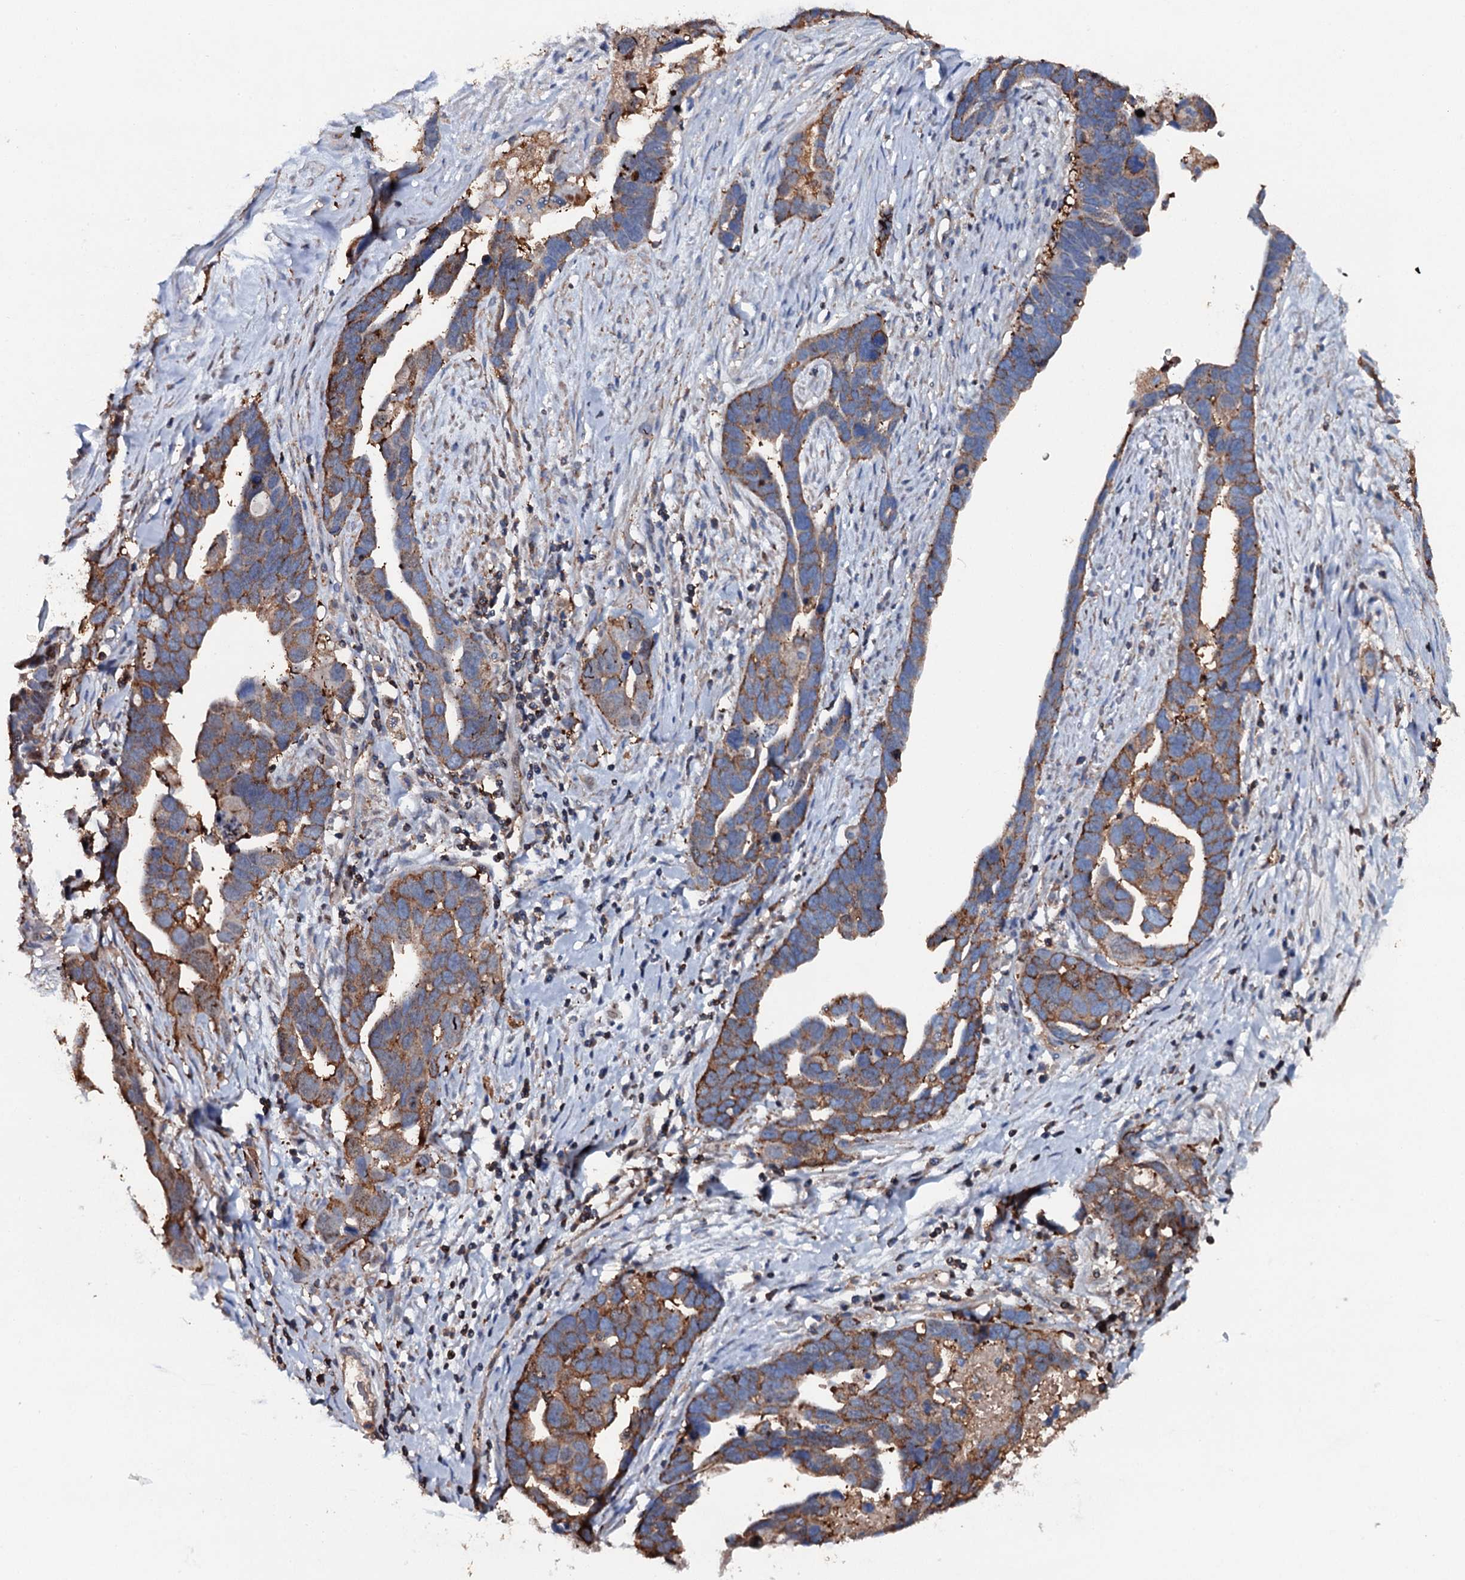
{"staining": {"intensity": "moderate", "quantity": "25%-75%", "location": "cytoplasmic/membranous"}, "tissue": "ovarian cancer", "cell_type": "Tumor cells", "image_type": "cancer", "snomed": [{"axis": "morphology", "description": "Cystadenocarcinoma, serous, NOS"}, {"axis": "topography", "description": "Ovary"}], "caption": "Immunohistochemical staining of ovarian serous cystadenocarcinoma demonstrates medium levels of moderate cytoplasmic/membranous protein expression in about 25%-75% of tumor cells.", "gene": "MS4A4E", "patient": {"sex": "female", "age": 54}}